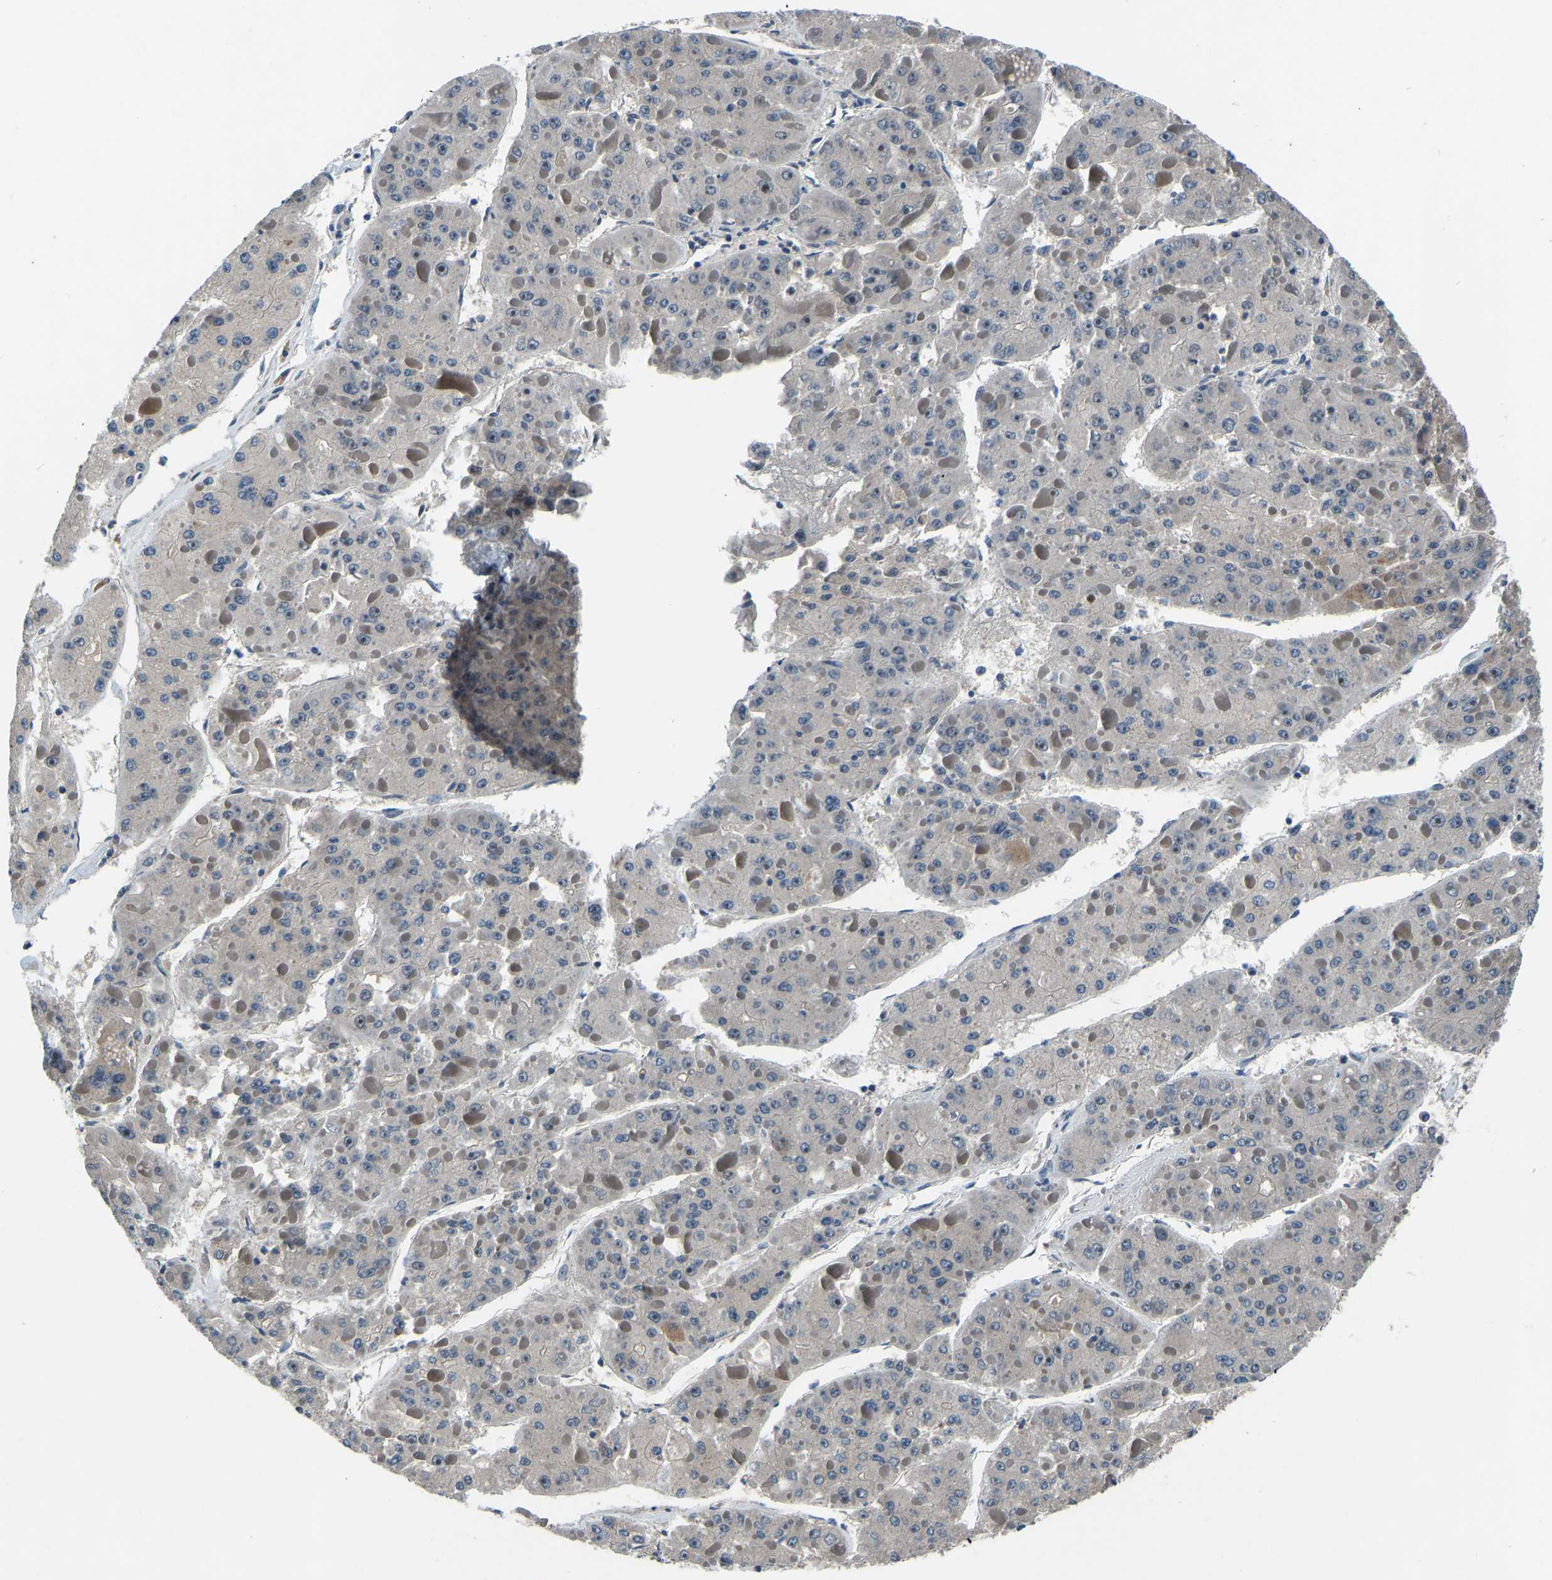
{"staining": {"intensity": "negative", "quantity": "none", "location": "none"}, "tissue": "liver cancer", "cell_type": "Tumor cells", "image_type": "cancer", "snomed": [{"axis": "morphology", "description": "Carcinoma, Hepatocellular, NOS"}, {"axis": "topography", "description": "Liver"}], "caption": "Immunohistochemistry (IHC) micrograph of human liver hepatocellular carcinoma stained for a protein (brown), which demonstrates no positivity in tumor cells.", "gene": "RLIM", "patient": {"sex": "female", "age": 73}}